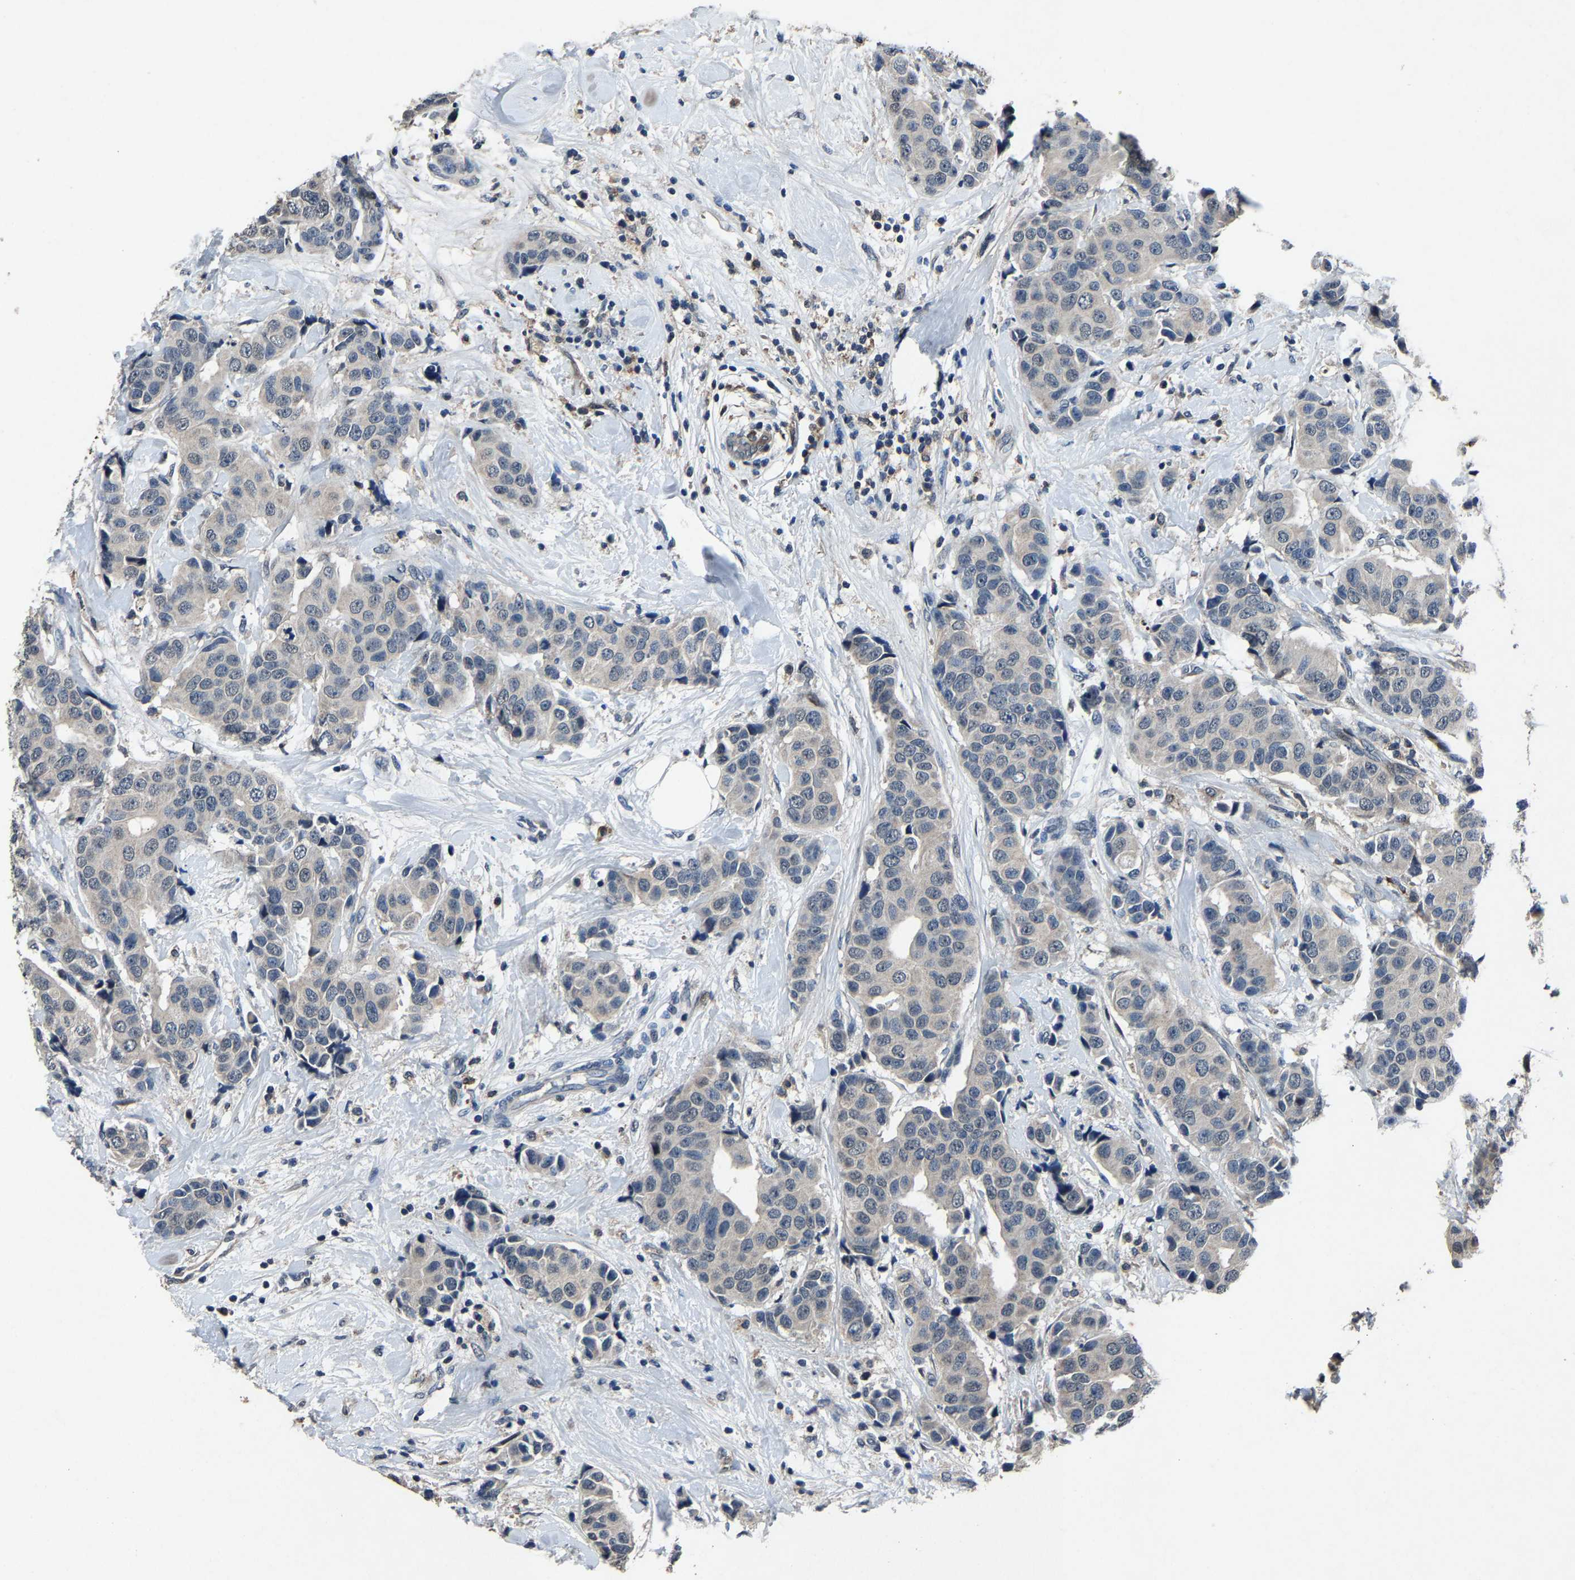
{"staining": {"intensity": "negative", "quantity": "none", "location": "none"}, "tissue": "breast cancer", "cell_type": "Tumor cells", "image_type": "cancer", "snomed": [{"axis": "morphology", "description": "Normal tissue, NOS"}, {"axis": "morphology", "description": "Duct carcinoma"}, {"axis": "topography", "description": "Breast"}], "caption": "Human breast intraductal carcinoma stained for a protein using IHC demonstrates no positivity in tumor cells.", "gene": "PCNX2", "patient": {"sex": "female", "age": 39}}